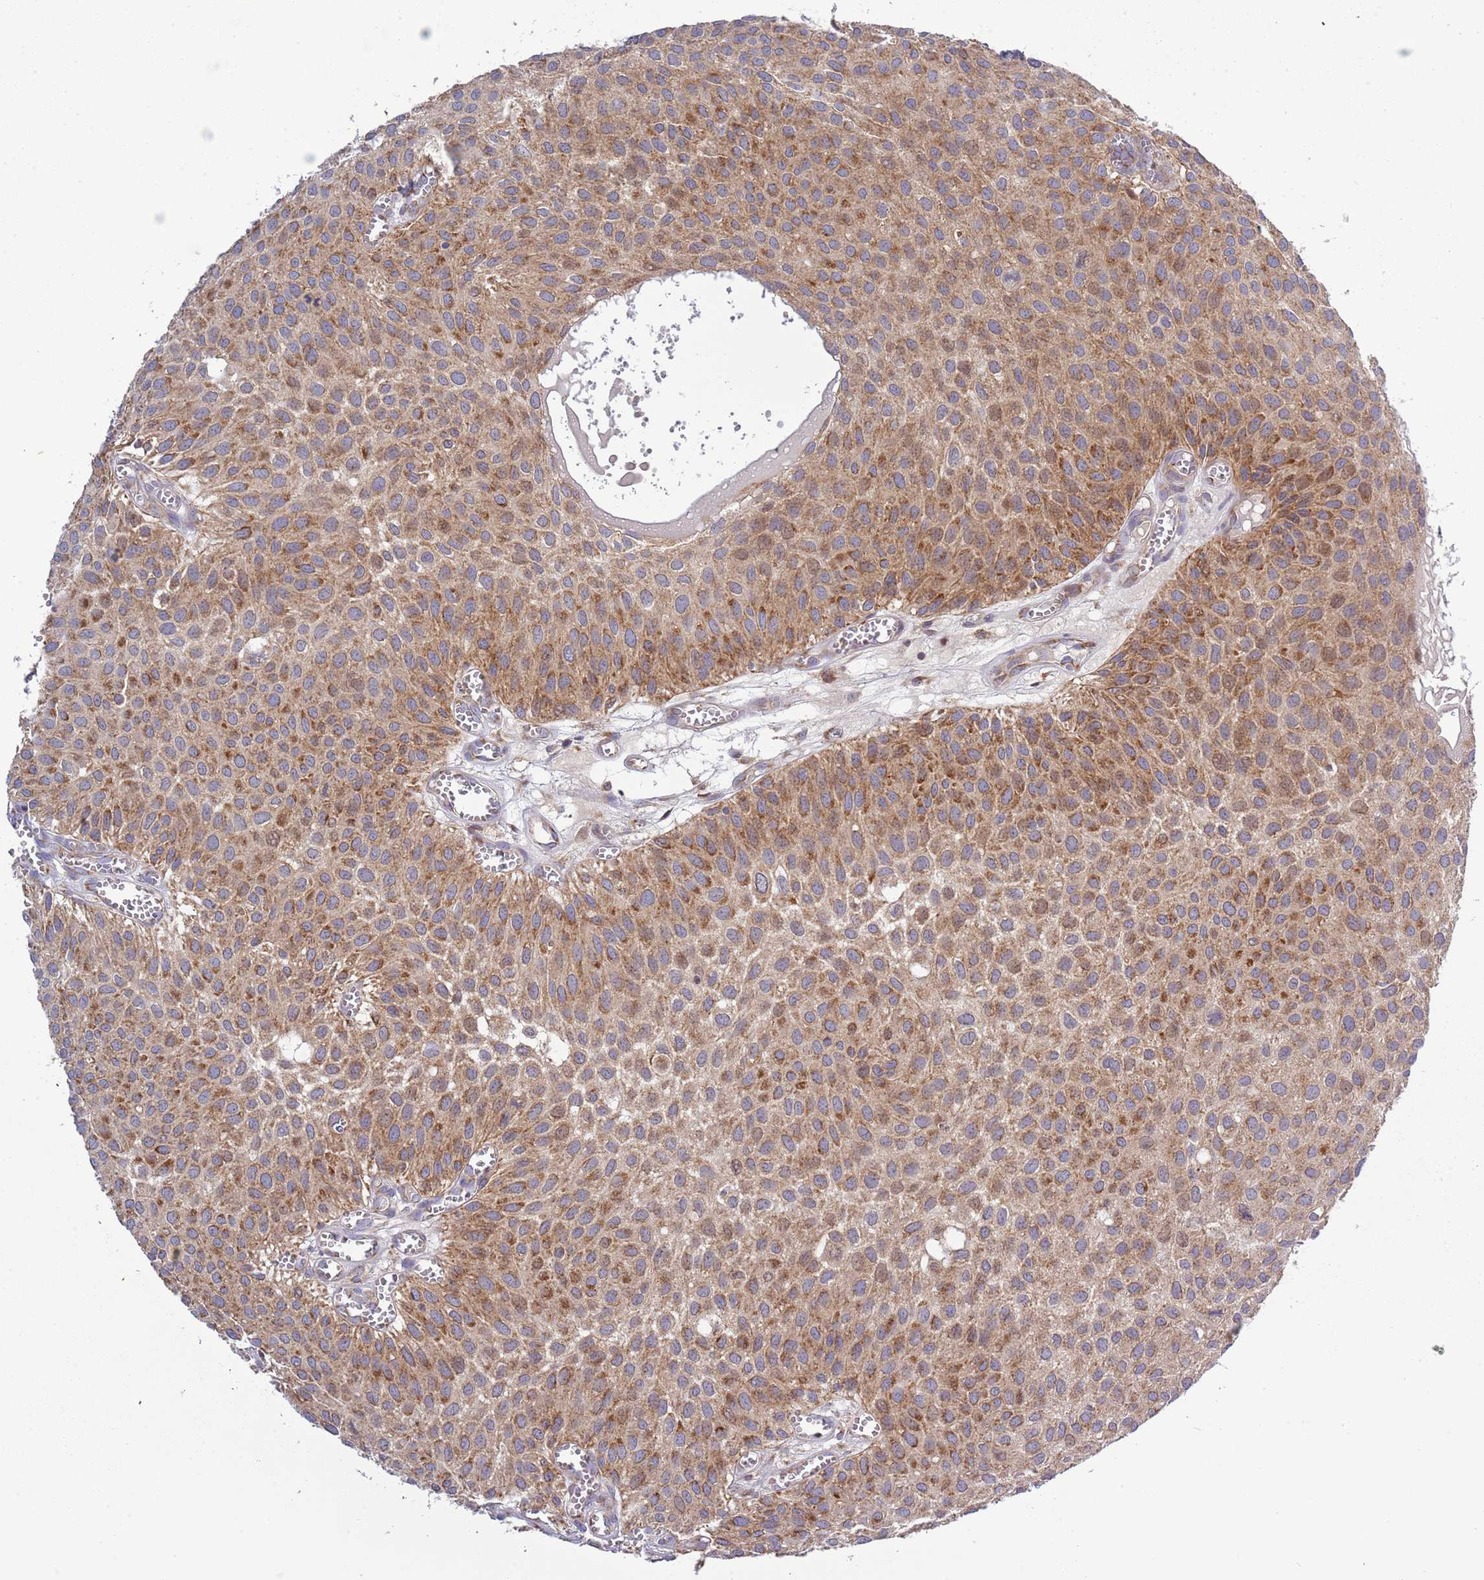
{"staining": {"intensity": "moderate", "quantity": ">75%", "location": "cytoplasmic/membranous"}, "tissue": "urothelial cancer", "cell_type": "Tumor cells", "image_type": "cancer", "snomed": [{"axis": "morphology", "description": "Urothelial carcinoma, Low grade"}, {"axis": "topography", "description": "Urinary bladder"}], "caption": "Immunohistochemical staining of human urothelial carcinoma (low-grade) demonstrates moderate cytoplasmic/membranous protein positivity in approximately >75% of tumor cells.", "gene": "IRS4", "patient": {"sex": "male", "age": 88}}